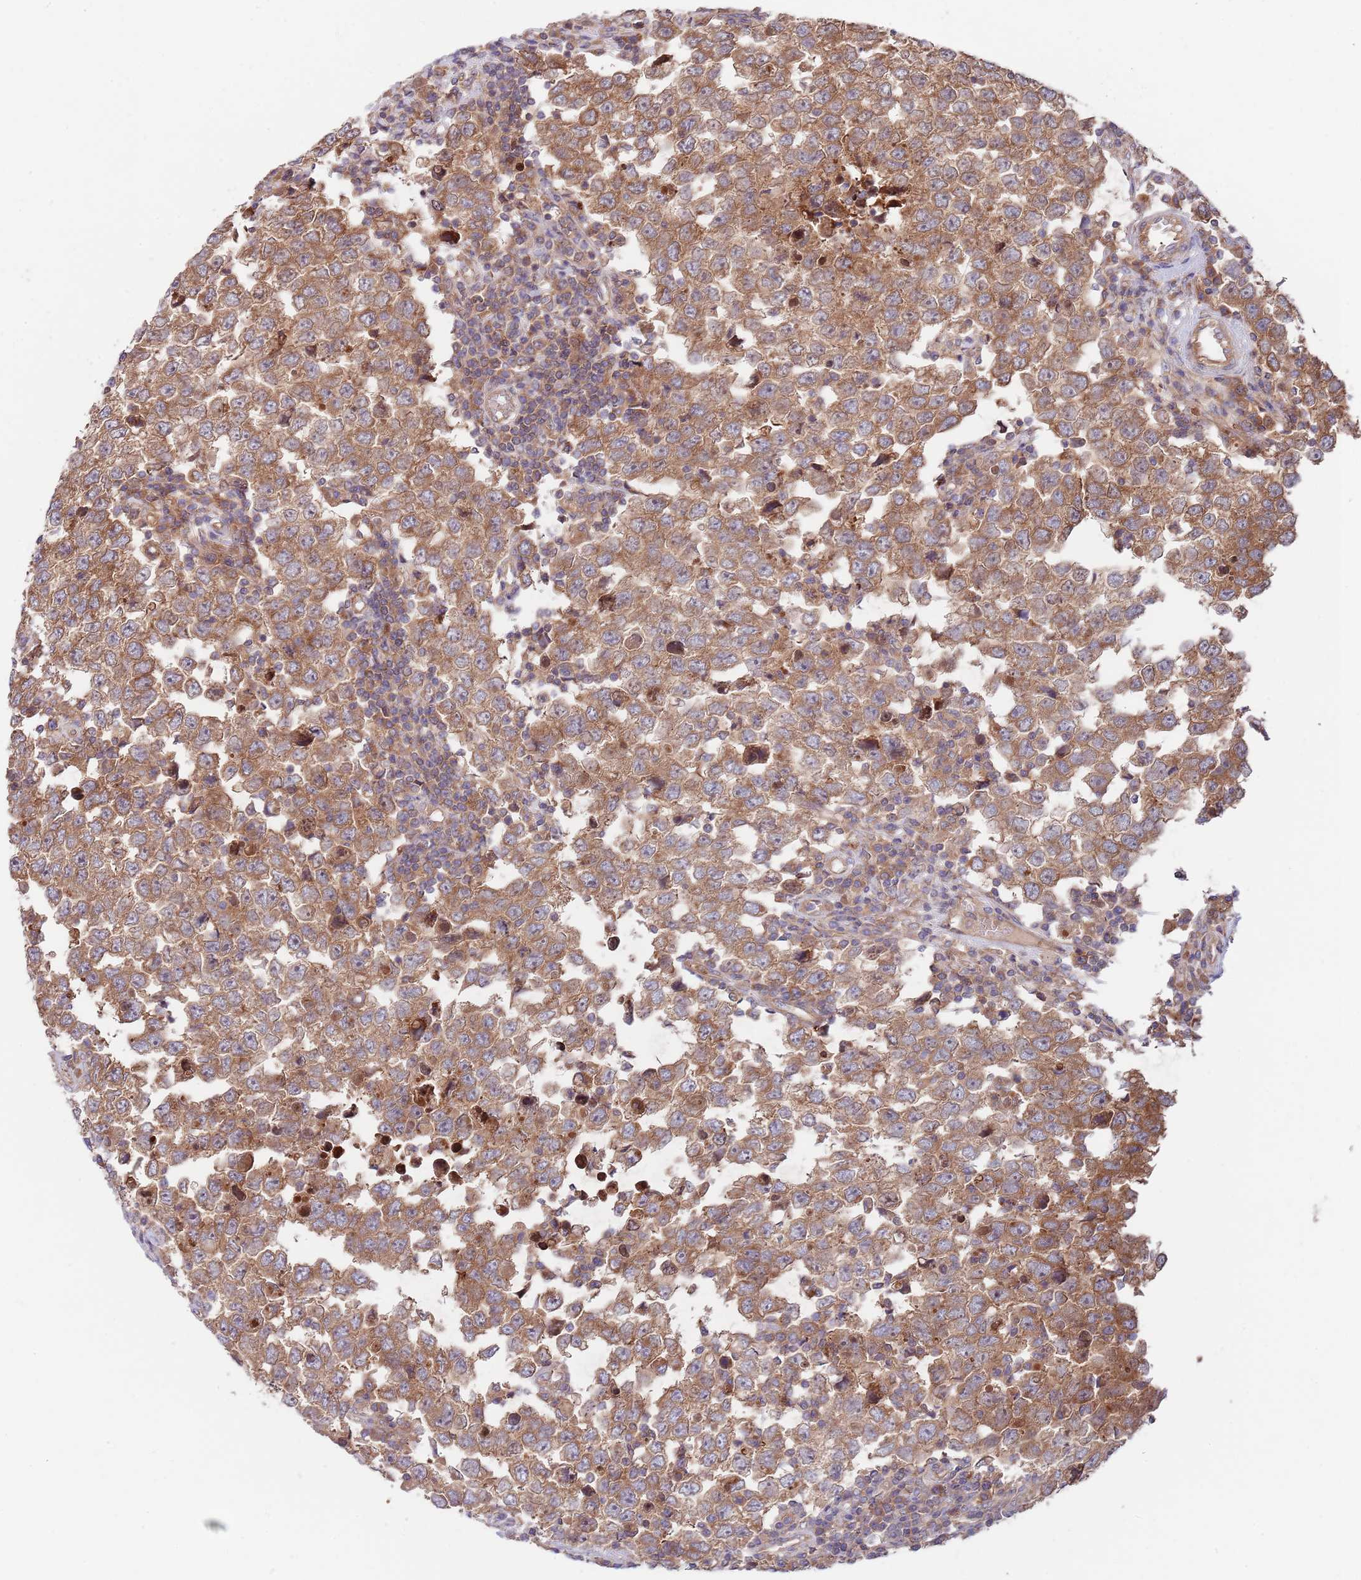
{"staining": {"intensity": "moderate", "quantity": ">75%", "location": "cytoplasmic/membranous"}, "tissue": "testis cancer", "cell_type": "Tumor cells", "image_type": "cancer", "snomed": [{"axis": "morphology", "description": "Seminoma, NOS"}, {"axis": "morphology", "description": "Carcinoma, Embryonal, NOS"}, {"axis": "topography", "description": "Testis"}], "caption": "Immunohistochemical staining of testis cancer reveals moderate cytoplasmic/membranous protein staining in about >75% of tumor cells. (IHC, brightfield microscopy, high magnification).", "gene": "EIF3F", "patient": {"sex": "male", "age": 28}}